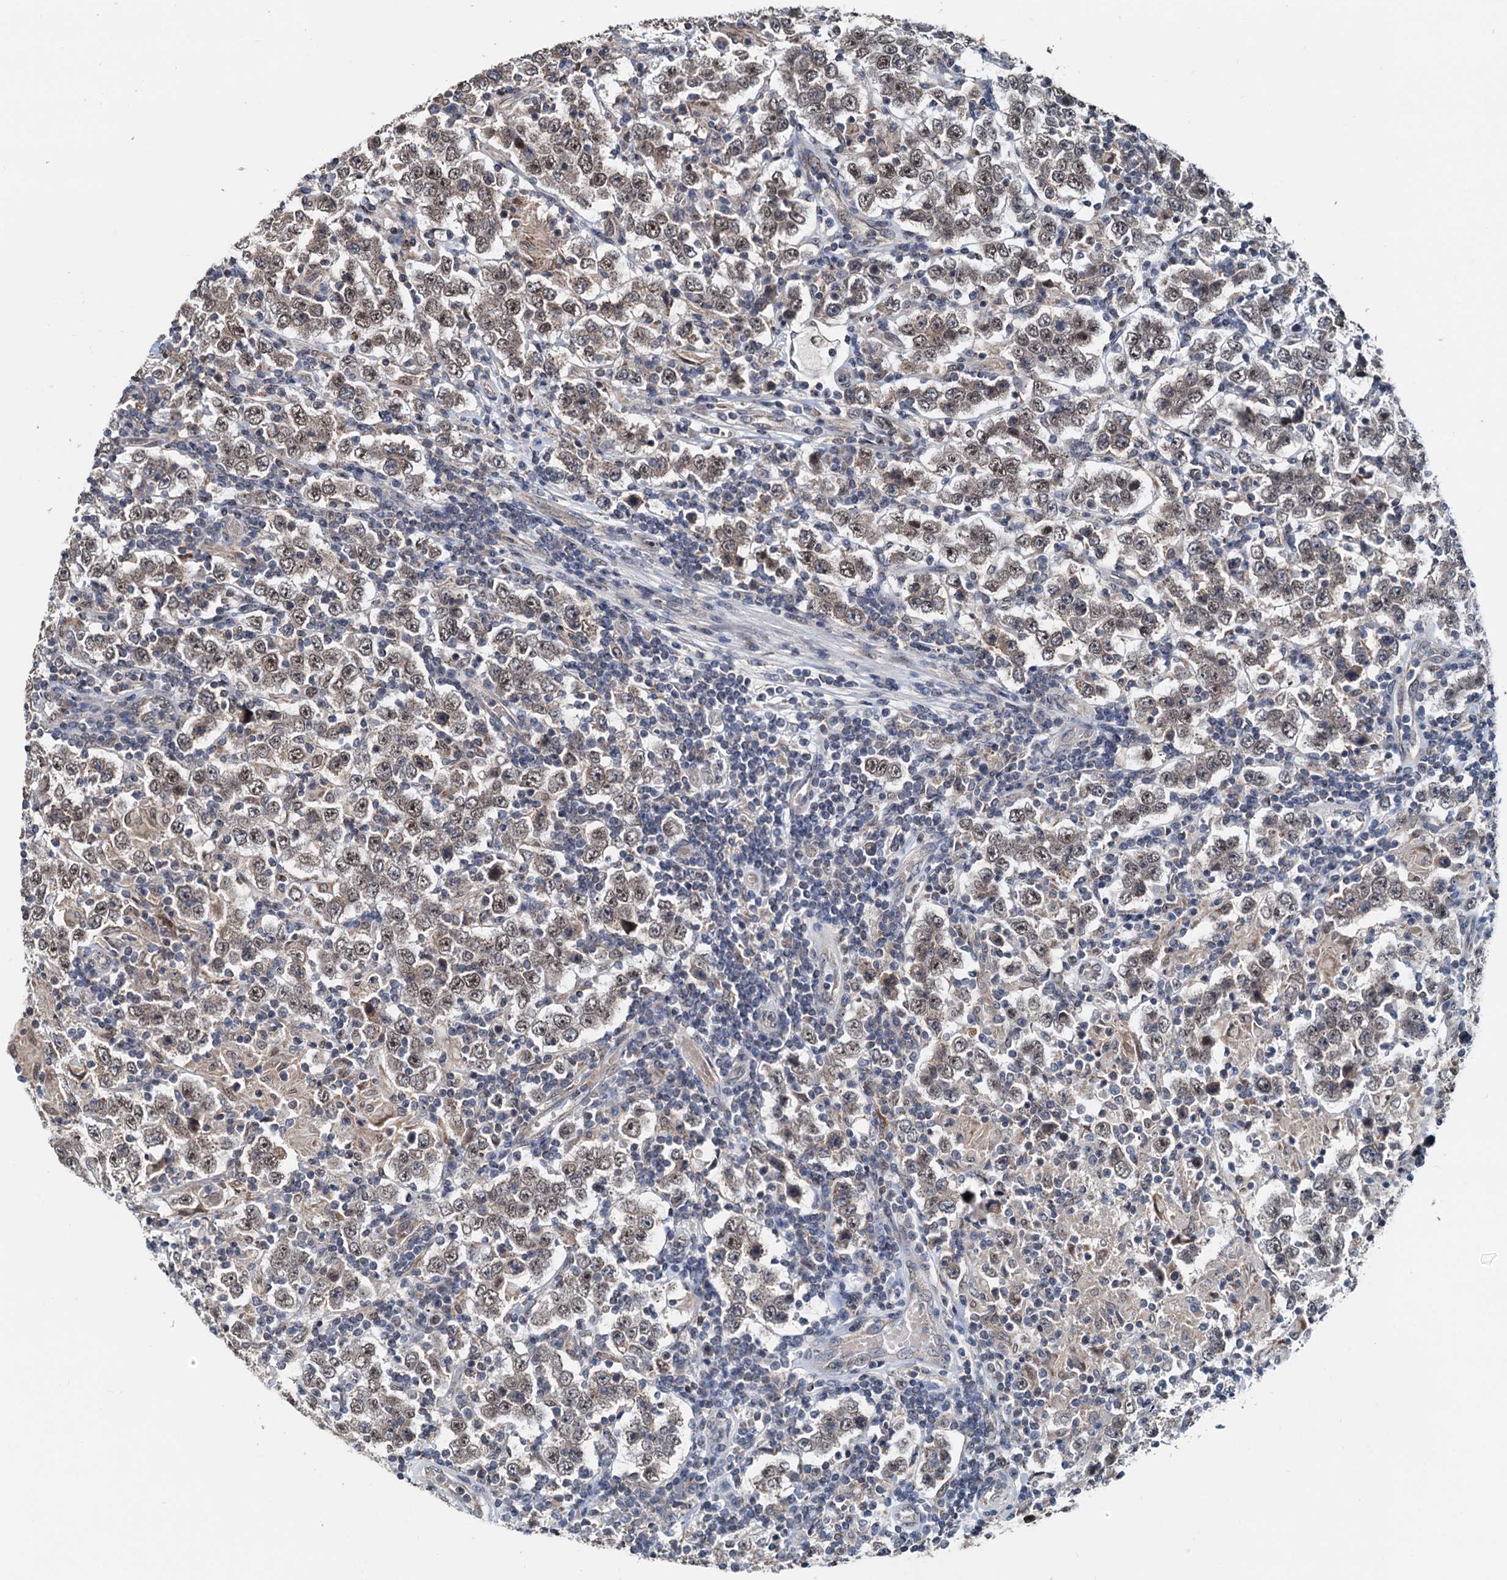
{"staining": {"intensity": "weak", "quantity": ">75%", "location": "cytoplasmic/membranous,nuclear"}, "tissue": "testis cancer", "cell_type": "Tumor cells", "image_type": "cancer", "snomed": [{"axis": "morphology", "description": "Normal tissue, NOS"}, {"axis": "morphology", "description": "Urothelial carcinoma, High grade"}, {"axis": "morphology", "description": "Seminoma, NOS"}, {"axis": "morphology", "description": "Carcinoma, Embryonal, NOS"}, {"axis": "topography", "description": "Urinary bladder"}, {"axis": "topography", "description": "Testis"}], "caption": "Brown immunohistochemical staining in human high-grade urothelial carcinoma (testis) reveals weak cytoplasmic/membranous and nuclear positivity in approximately >75% of tumor cells.", "gene": "MCMBP", "patient": {"sex": "male", "age": 41}}